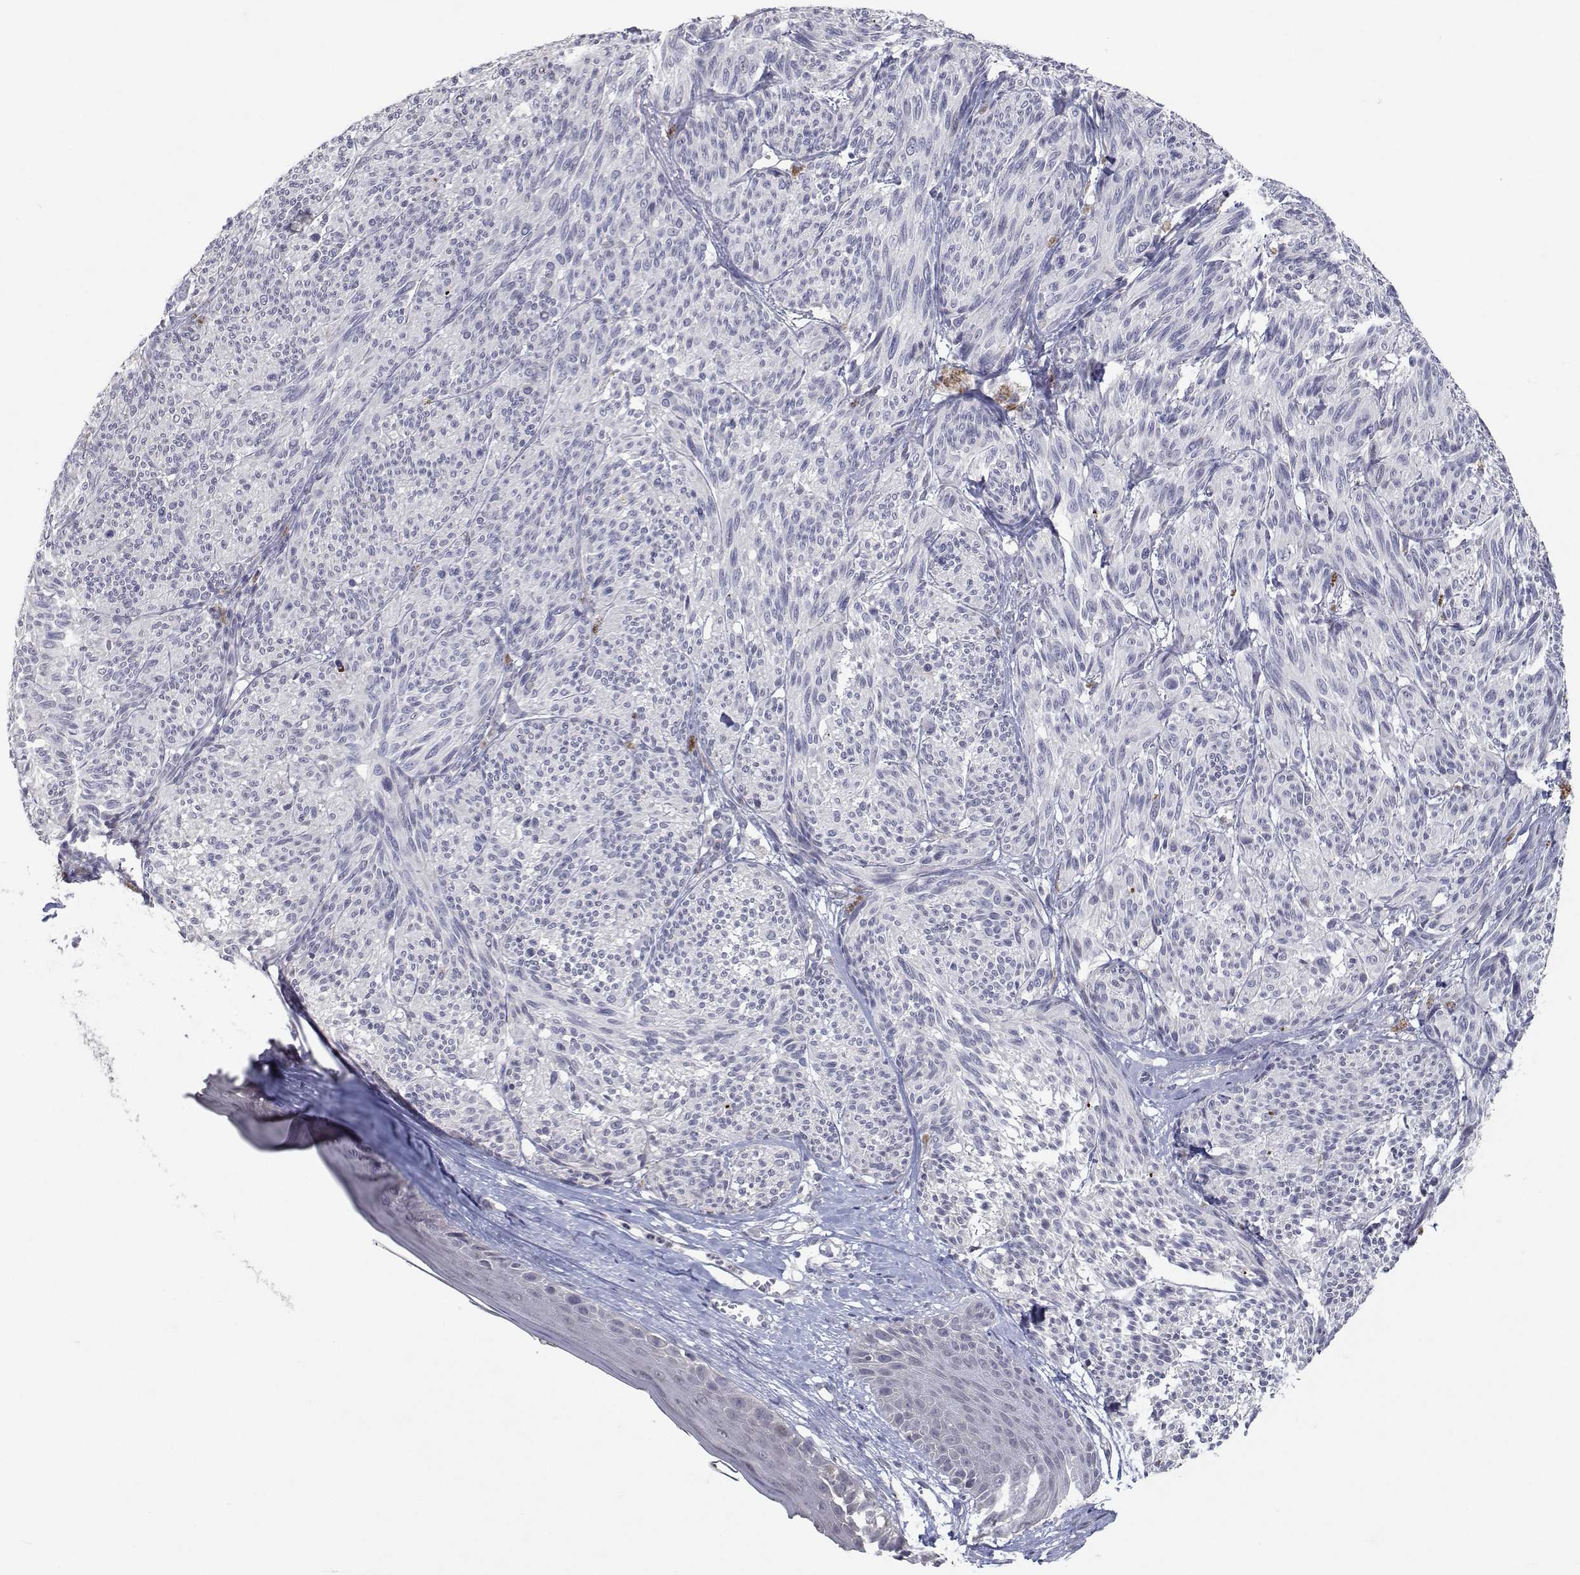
{"staining": {"intensity": "negative", "quantity": "none", "location": "none"}, "tissue": "melanoma", "cell_type": "Tumor cells", "image_type": "cancer", "snomed": [{"axis": "morphology", "description": "Malignant melanoma, NOS"}, {"axis": "topography", "description": "Skin"}], "caption": "IHC of human melanoma reveals no positivity in tumor cells.", "gene": "RBPJL", "patient": {"sex": "male", "age": 79}}